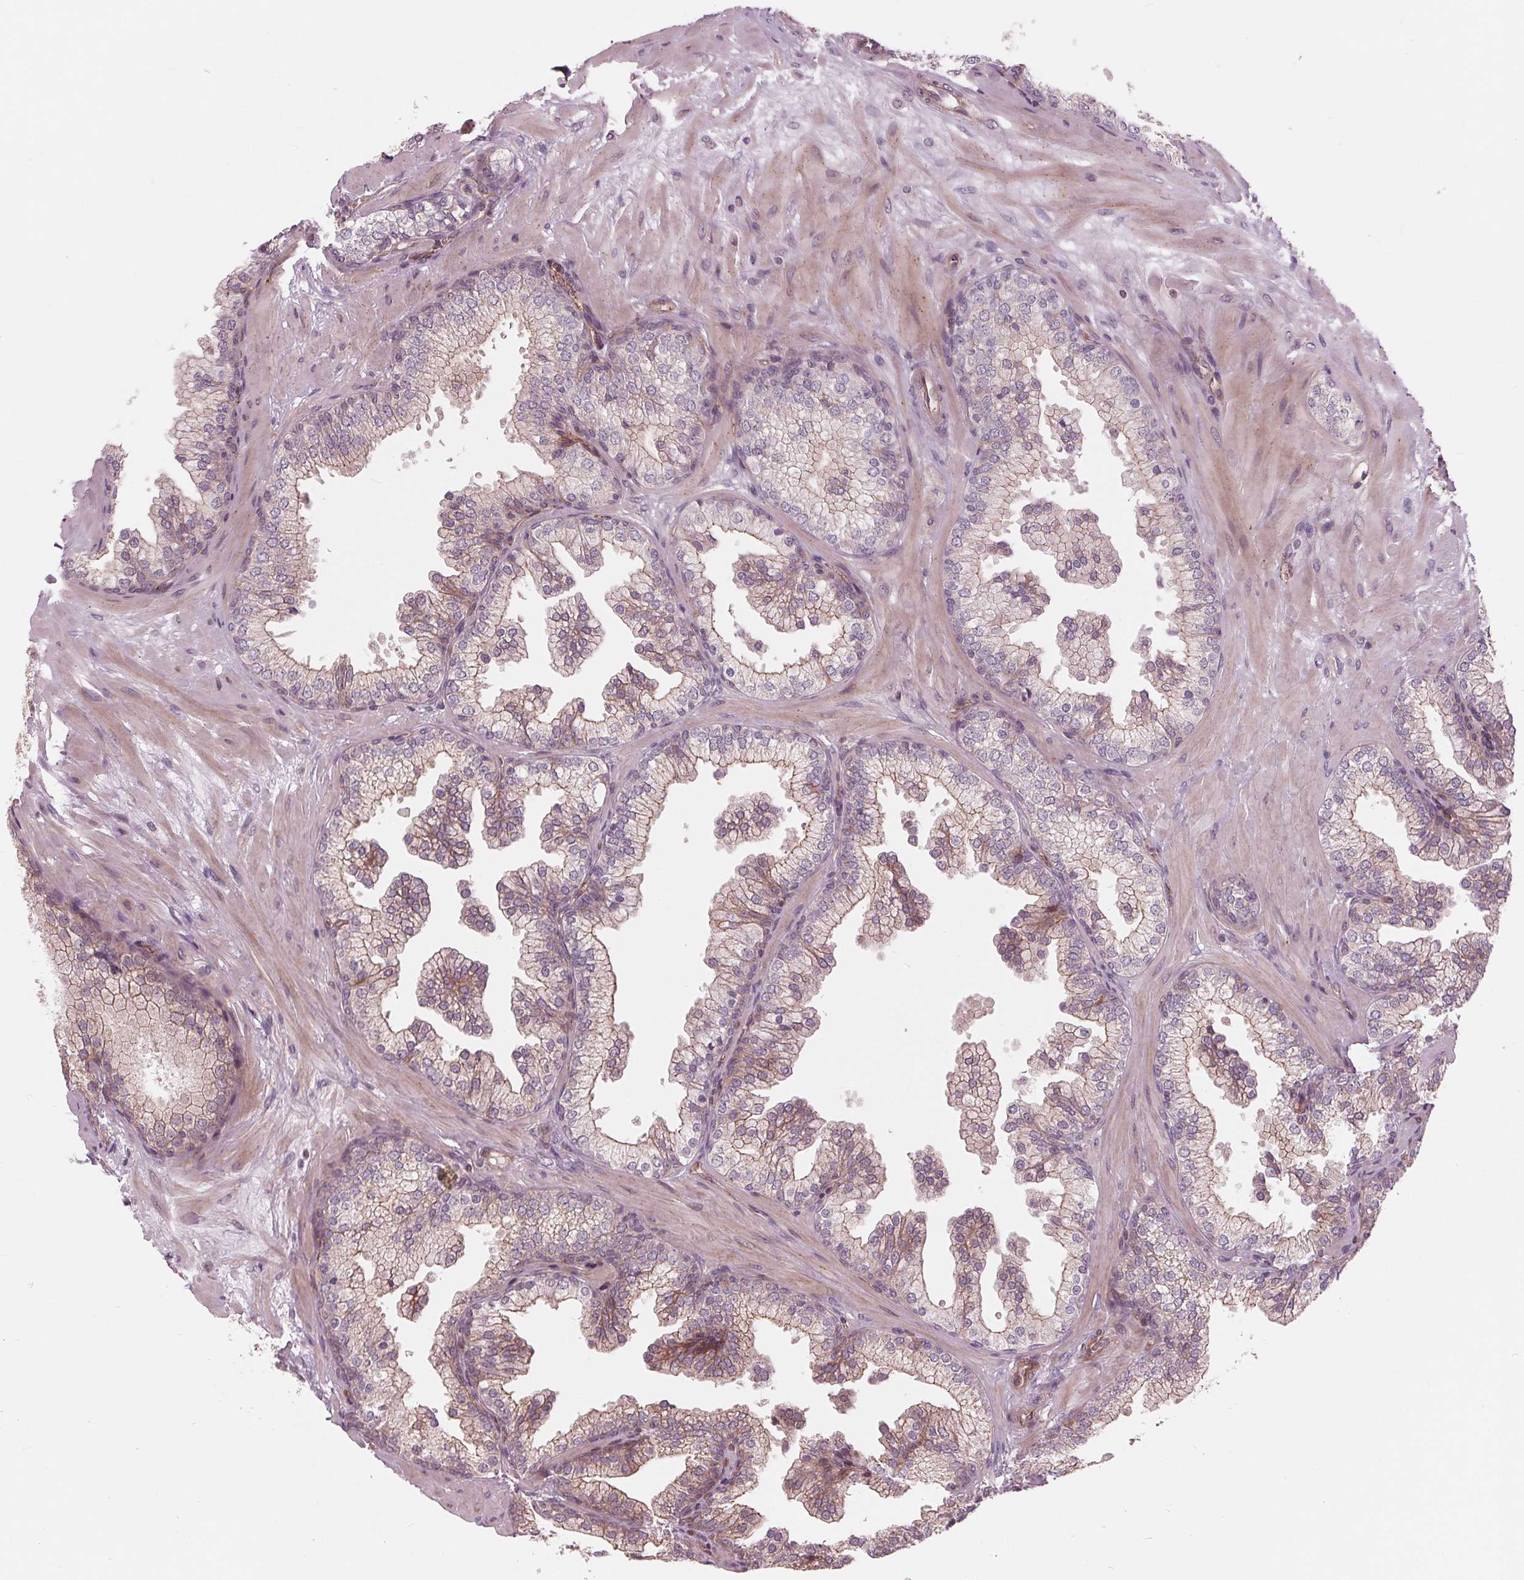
{"staining": {"intensity": "moderate", "quantity": "<25%", "location": "cytoplasmic/membranous"}, "tissue": "prostate", "cell_type": "Glandular cells", "image_type": "normal", "snomed": [{"axis": "morphology", "description": "Normal tissue, NOS"}, {"axis": "topography", "description": "Prostate"}, {"axis": "topography", "description": "Peripheral nerve tissue"}], "caption": "Prostate stained with DAB immunohistochemistry (IHC) demonstrates low levels of moderate cytoplasmic/membranous staining in approximately <25% of glandular cells. (DAB = brown stain, brightfield microscopy at high magnification).", "gene": "TXNIP", "patient": {"sex": "male", "age": 61}}